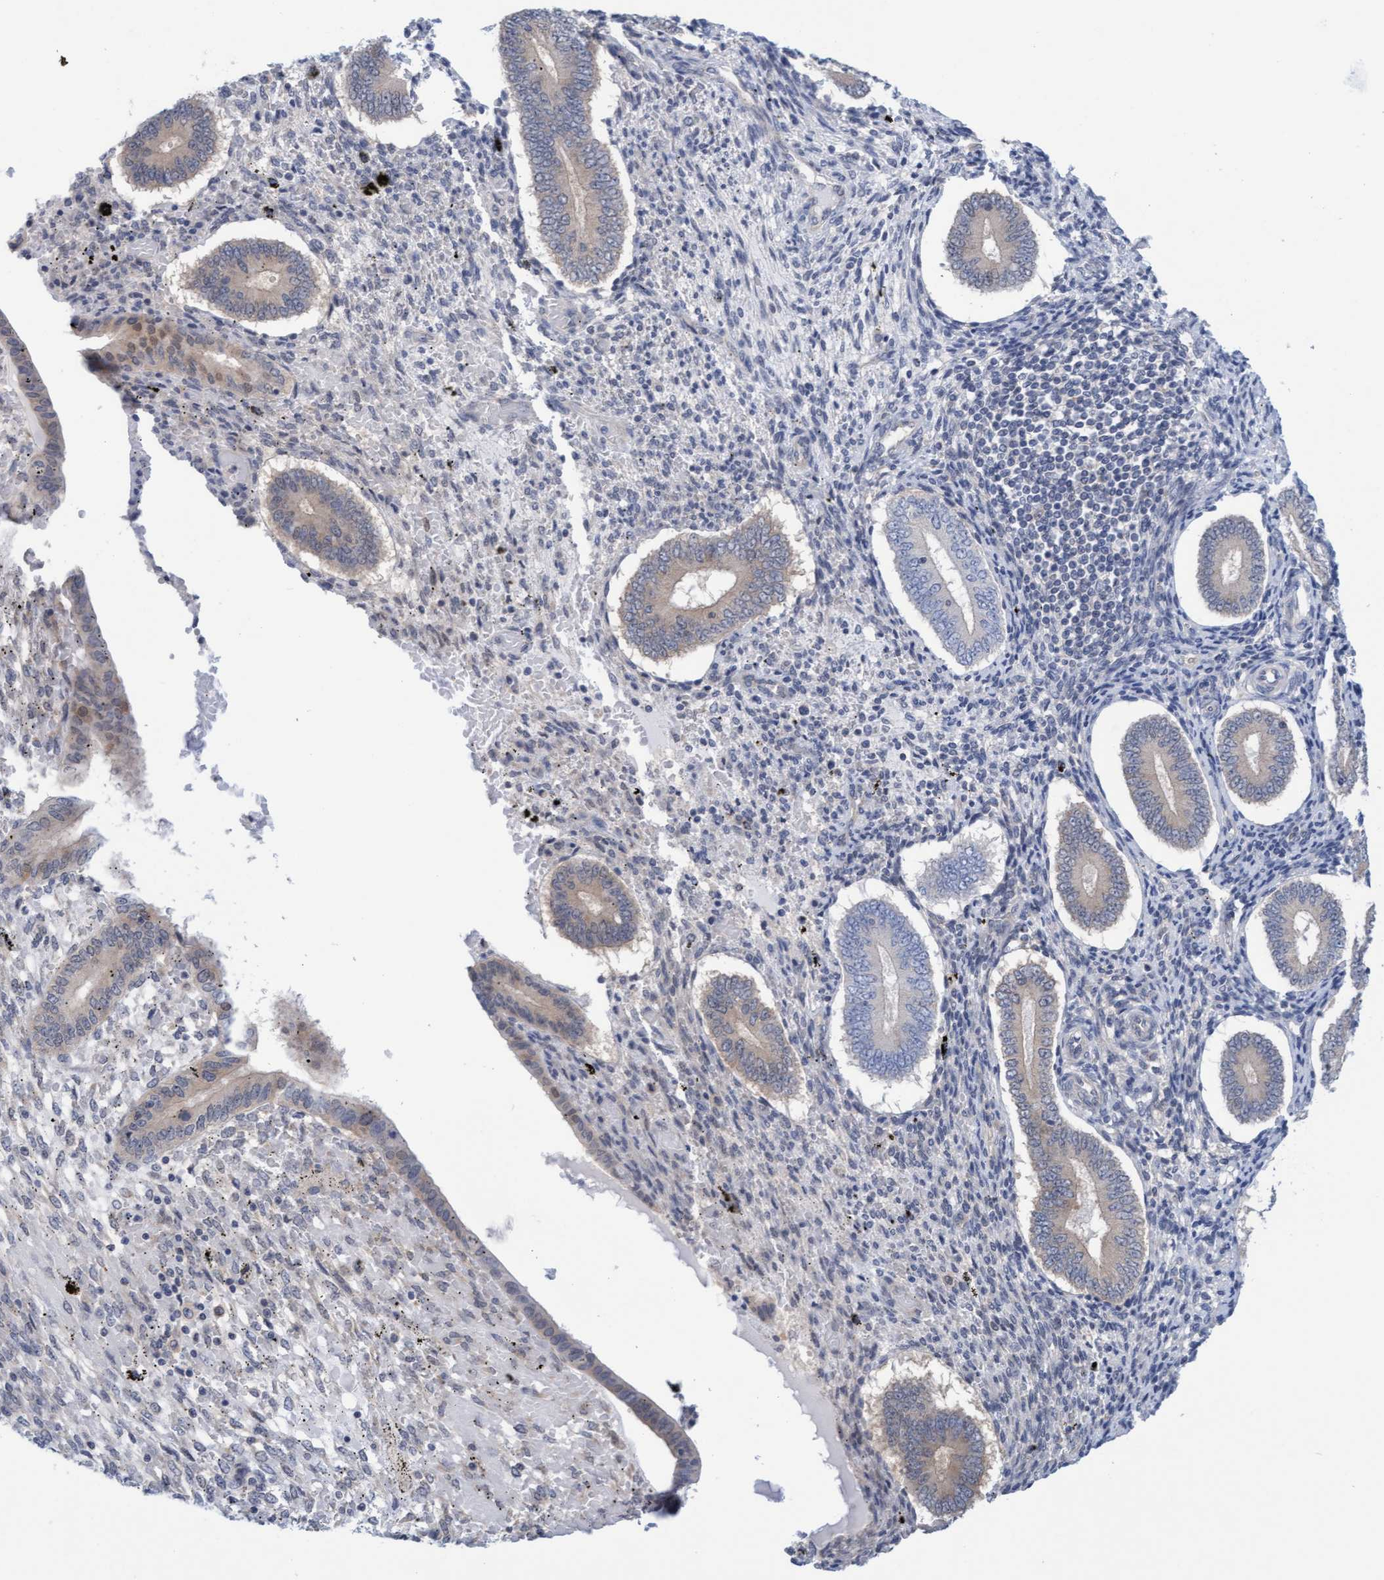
{"staining": {"intensity": "negative", "quantity": "none", "location": "none"}, "tissue": "endometrium", "cell_type": "Cells in endometrial stroma", "image_type": "normal", "snomed": [{"axis": "morphology", "description": "Normal tissue, NOS"}, {"axis": "topography", "description": "Endometrium"}], "caption": "Photomicrograph shows no significant protein positivity in cells in endometrial stroma of benign endometrium.", "gene": "AMZ2", "patient": {"sex": "female", "age": 42}}